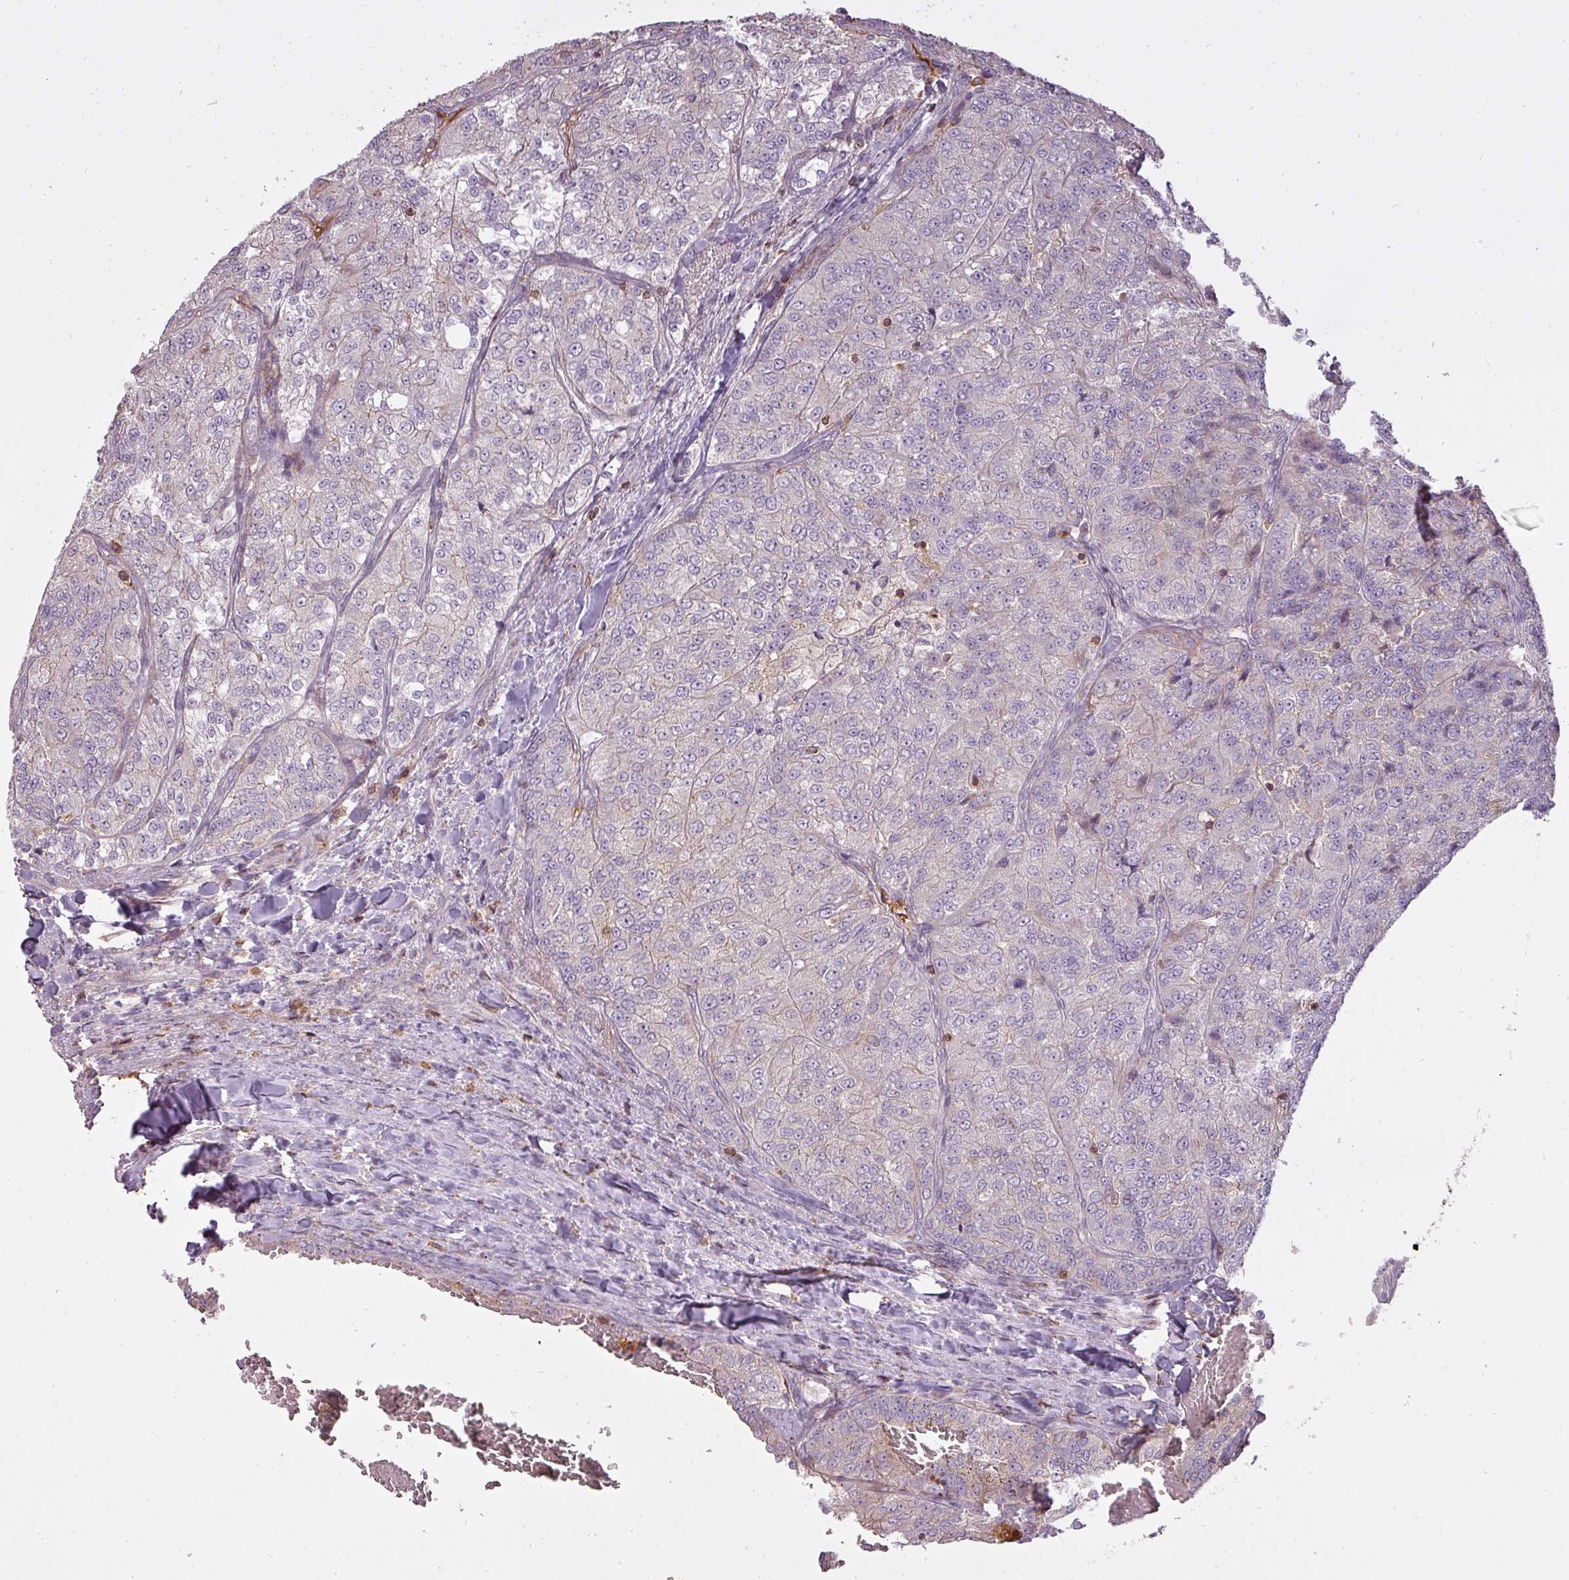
{"staining": {"intensity": "negative", "quantity": "none", "location": "none"}, "tissue": "renal cancer", "cell_type": "Tumor cells", "image_type": "cancer", "snomed": [{"axis": "morphology", "description": "Adenocarcinoma, NOS"}, {"axis": "topography", "description": "Kidney"}], "caption": "Immunohistochemistry (IHC) histopathology image of neoplastic tissue: human renal adenocarcinoma stained with DAB shows no significant protein expression in tumor cells.", "gene": "STK4", "patient": {"sex": "female", "age": 63}}